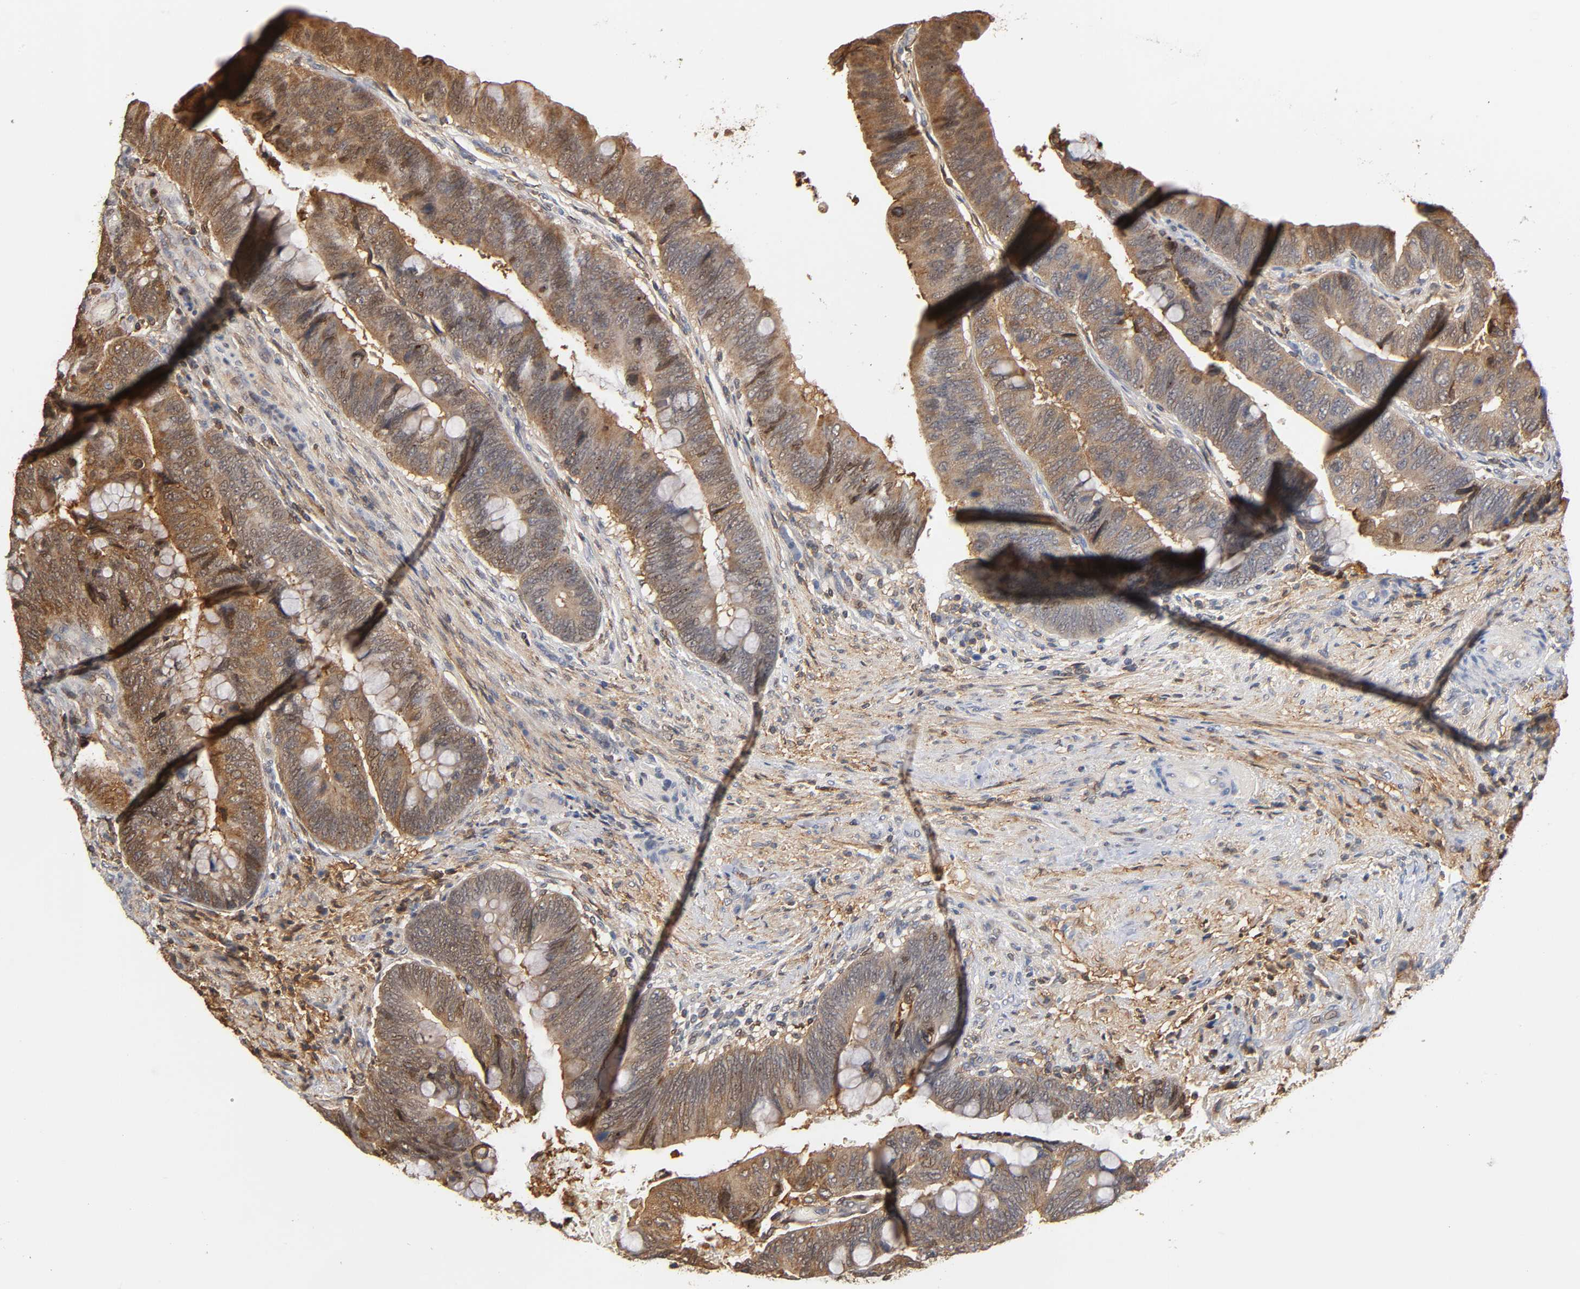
{"staining": {"intensity": "weak", "quantity": "25%-75%", "location": "cytoplasmic/membranous"}, "tissue": "colorectal cancer", "cell_type": "Tumor cells", "image_type": "cancer", "snomed": [{"axis": "morphology", "description": "Normal tissue, NOS"}, {"axis": "morphology", "description": "Adenocarcinoma, NOS"}, {"axis": "topography", "description": "Rectum"}], "caption": "IHC micrograph of human adenocarcinoma (colorectal) stained for a protein (brown), which reveals low levels of weak cytoplasmic/membranous staining in about 25%-75% of tumor cells.", "gene": "ANXA11", "patient": {"sex": "male", "age": 92}}